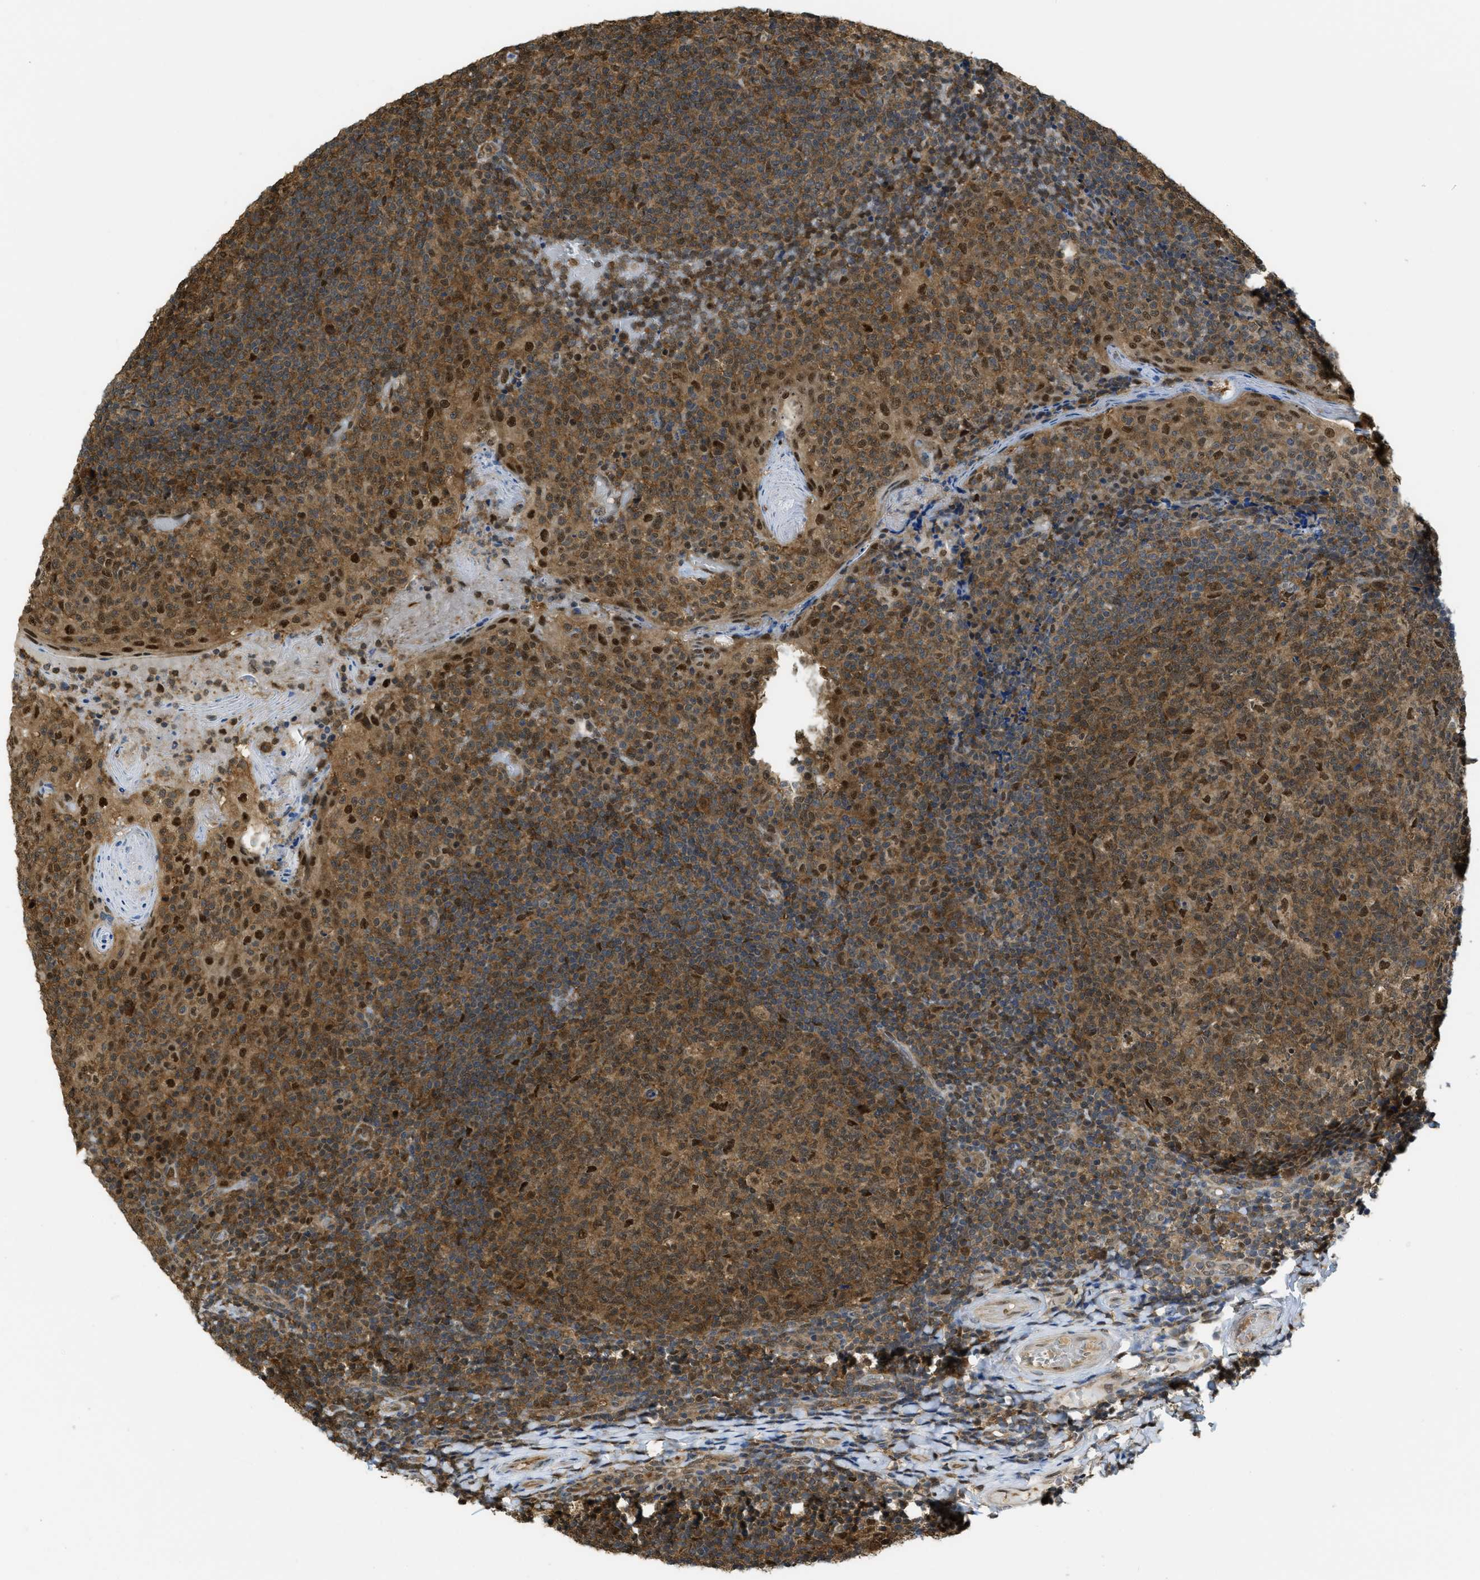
{"staining": {"intensity": "moderate", "quantity": ">75%", "location": "cytoplasmic/membranous,nuclear"}, "tissue": "tonsil", "cell_type": "Germinal center cells", "image_type": "normal", "snomed": [{"axis": "morphology", "description": "Normal tissue, NOS"}, {"axis": "topography", "description": "Tonsil"}], "caption": "Brown immunohistochemical staining in unremarkable human tonsil shows moderate cytoplasmic/membranous,nuclear staining in about >75% of germinal center cells.", "gene": "PSMC5", "patient": {"sex": "female", "age": 19}}